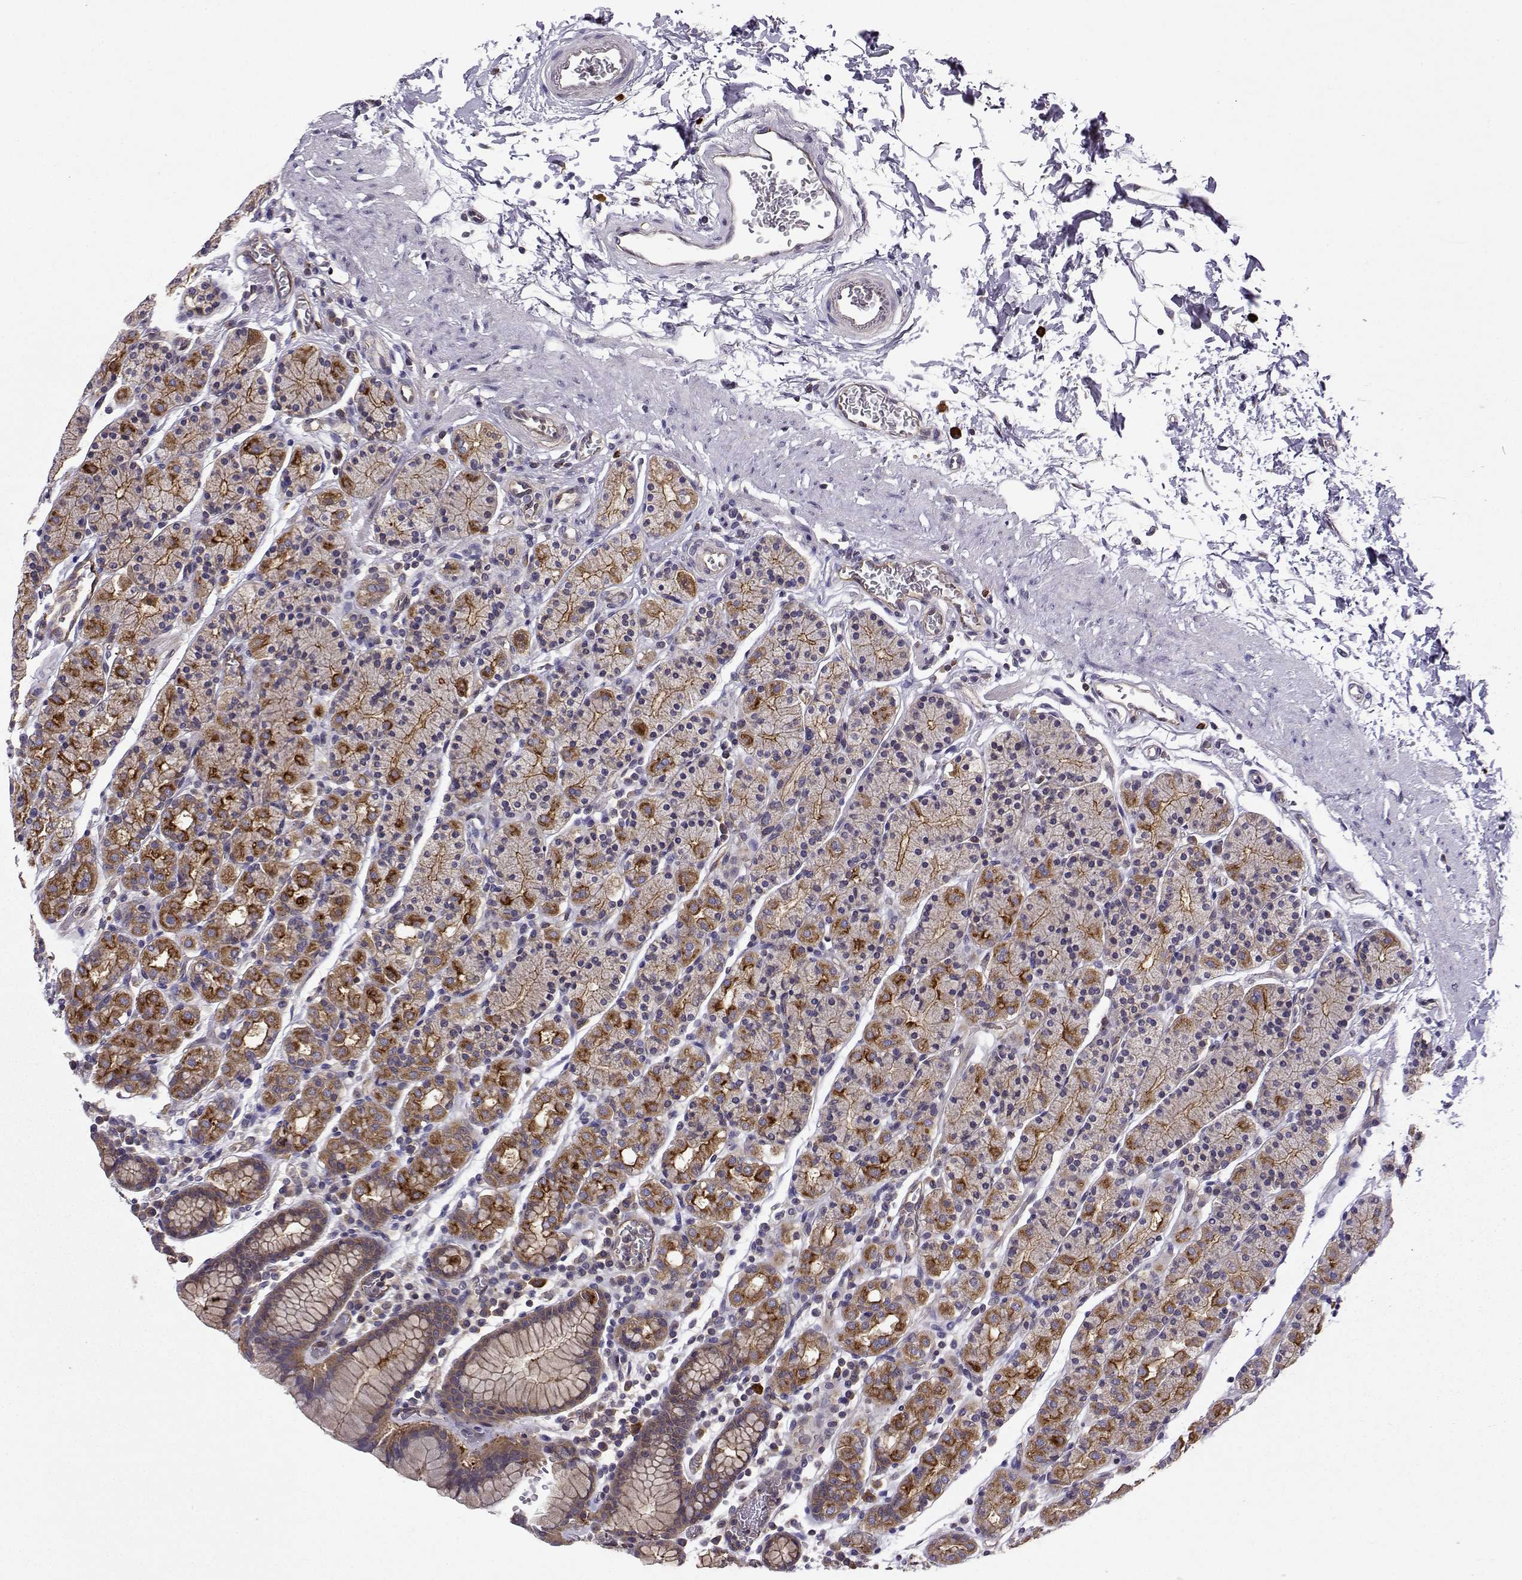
{"staining": {"intensity": "strong", "quantity": "25%-75%", "location": "cytoplasmic/membranous"}, "tissue": "stomach", "cell_type": "Glandular cells", "image_type": "normal", "snomed": [{"axis": "morphology", "description": "Normal tissue, NOS"}, {"axis": "topography", "description": "Stomach, upper"}, {"axis": "topography", "description": "Stomach"}], "caption": "About 25%-75% of glandular cells in normal stomach show strong cytoplasmic/membranous protein expression as visualized by brown immunohistochemical staining.", "gene": "ITGB8", "patient": {"sex": "male", "age": 62}}